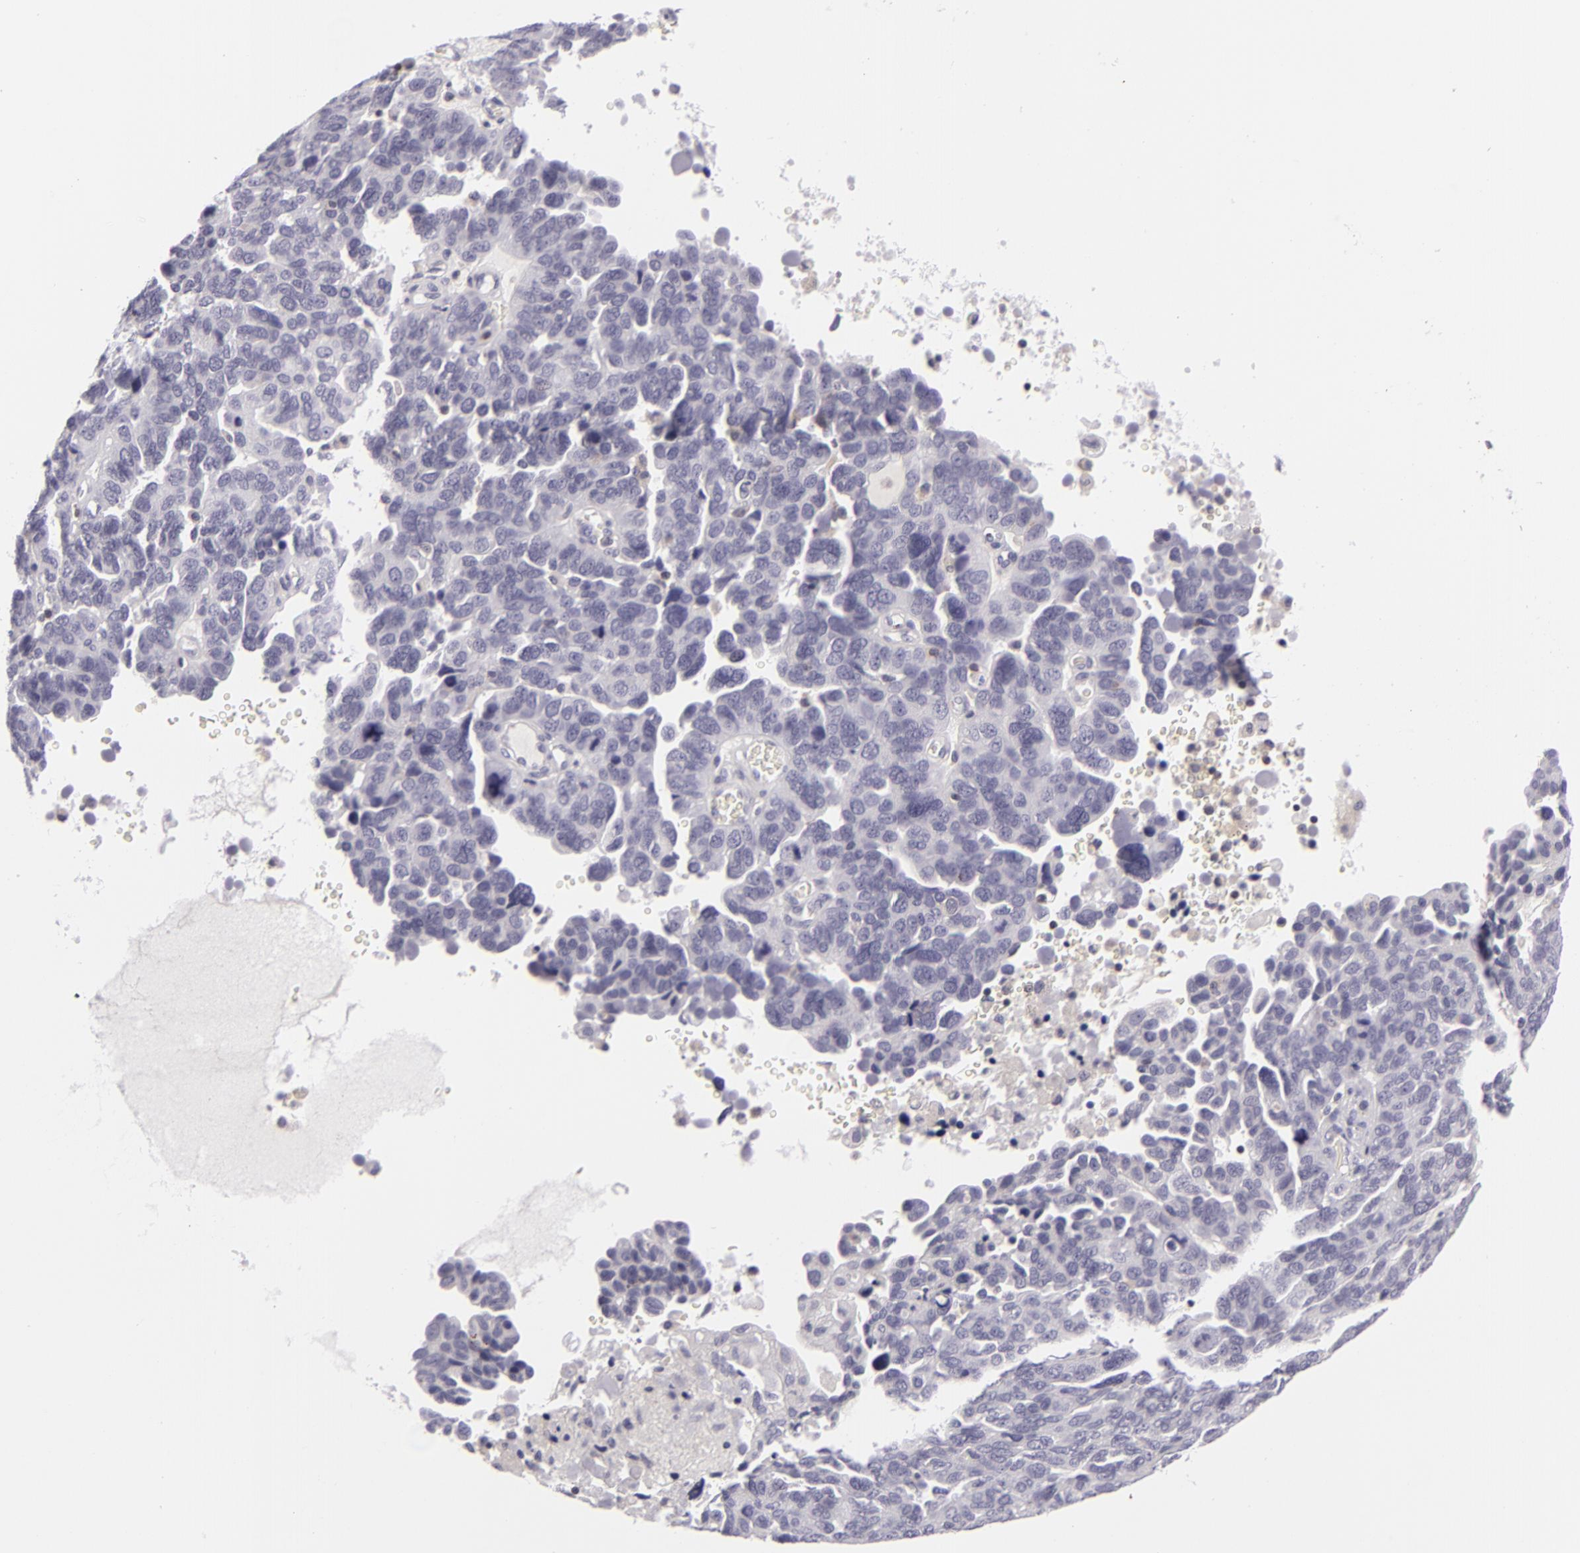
{"staining": {"intensity": "negative", "quantity": "none", "location": "none"}, "tissue": "ovarian cancer", "cell_type": "Tumor cells", "image_type": "cancer", "snomed": [{"axis": "morphology", "description": "Cystadenocarcinoma, serous, NOS"}, {"axis": "topography", "description": "Ovary"}], "caption": "This is an IHC micrograph of human ovarian cancer. There is no expression in tumor cells.", "gene": "KCNAB2", "patient": {"sex": "female", "age": 64}}